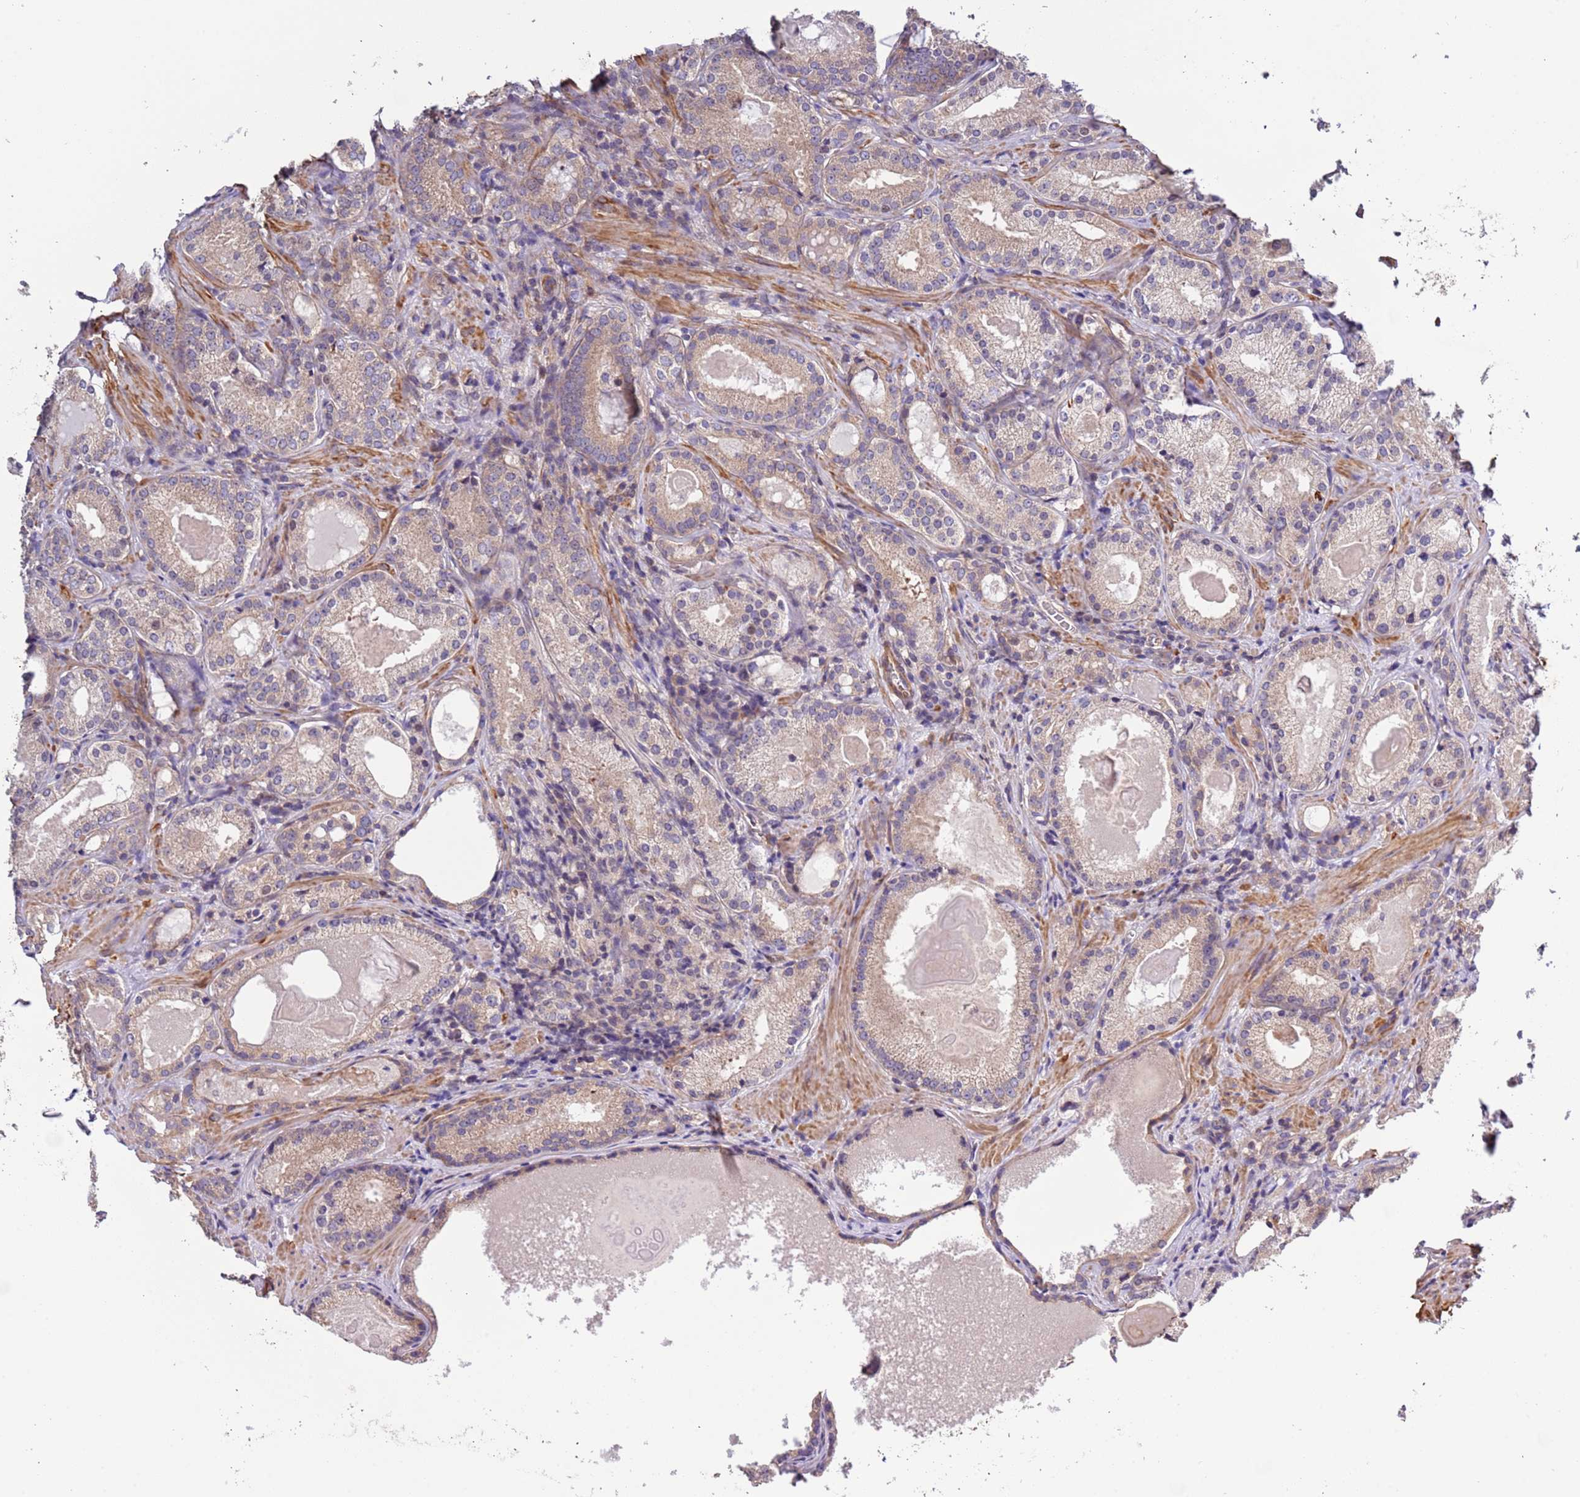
{"staining": {"intensity": "weak", "quantity": "<25%", "location": "cytoplasmic/membranous"}, "tissue": "prostate cancer", "cell_type": "Tumor cells", "image_type": "cancer", "snomed": [{"axis": "morphology", "description": "Adenocarcinoma, Low grade"}, {"axis": "topography", "description": "Prostate"}], "caption": "Prostate cancer was stained to show a protein in brown. There is no significant staining in tumor cells. (IHC, brightfield microscopy, high magnification).", "gene": "LAMB4", "patient": {"sex": "male", "age": 57}}